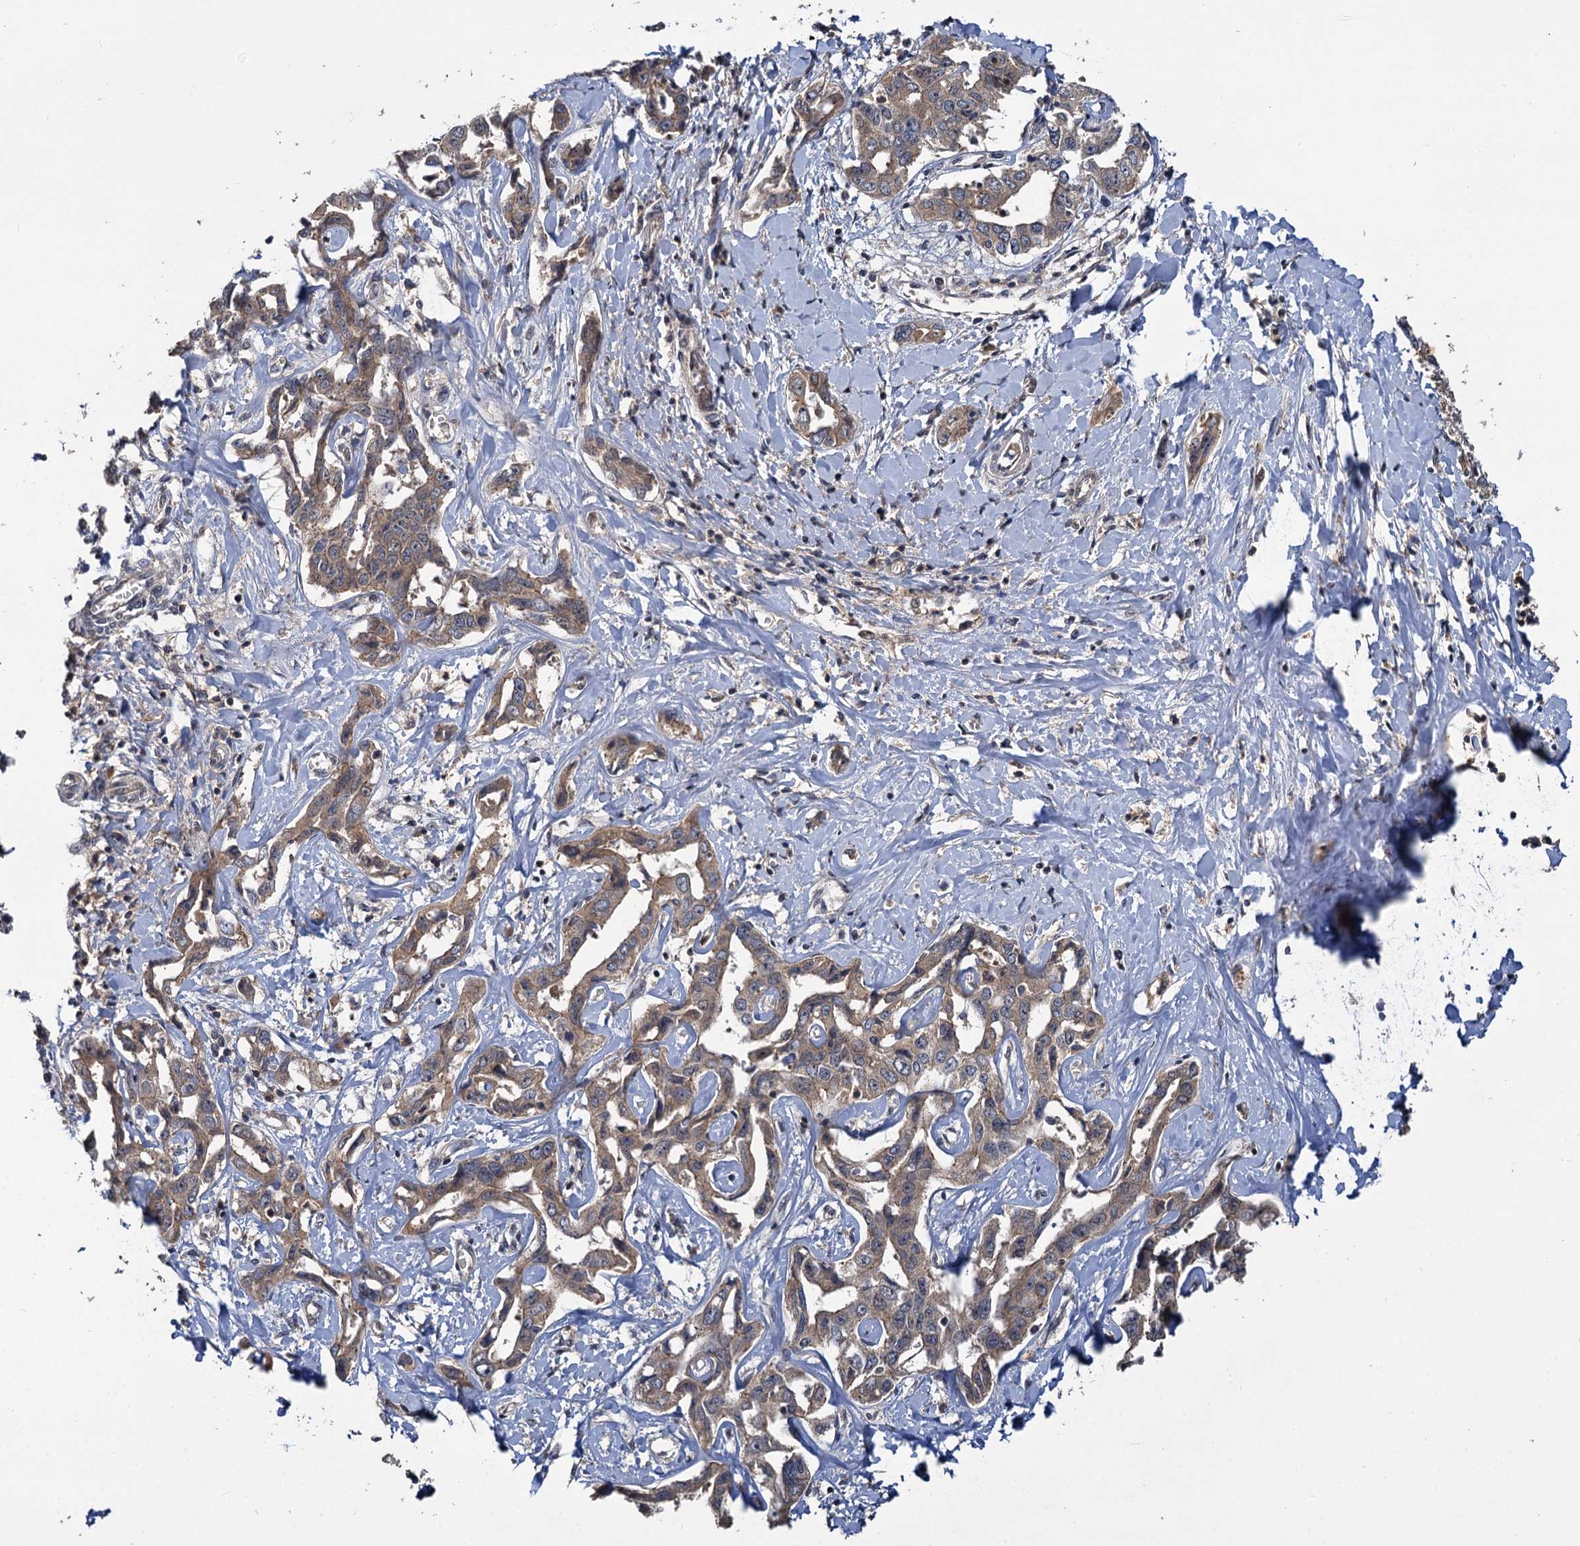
{"staining": {"intensity": "weak", "quantity": "25%-75%", "location": "cytoplasmic/membranous"}, "tissue": "liver cancer", "cell_type": "Tumor cells", "image_type": "cancer", "snomed": [{"axis": "morphology", "description": "Cholangiocarcinoma"}, {"axis": "topography", "description": "Liver"}], "caption": "Immunohistochemistry (IHC) image of neoplastic tissue: human liver cancer stained using IHC displays low levels of weak protein expression localized specifically in the cytoplasmic/membranous of tumor cells, appearing as a cytoplasmic/membranous brown color.", "gene": "TMEM39A", "patient": {"sex": "male", "age": 59}}